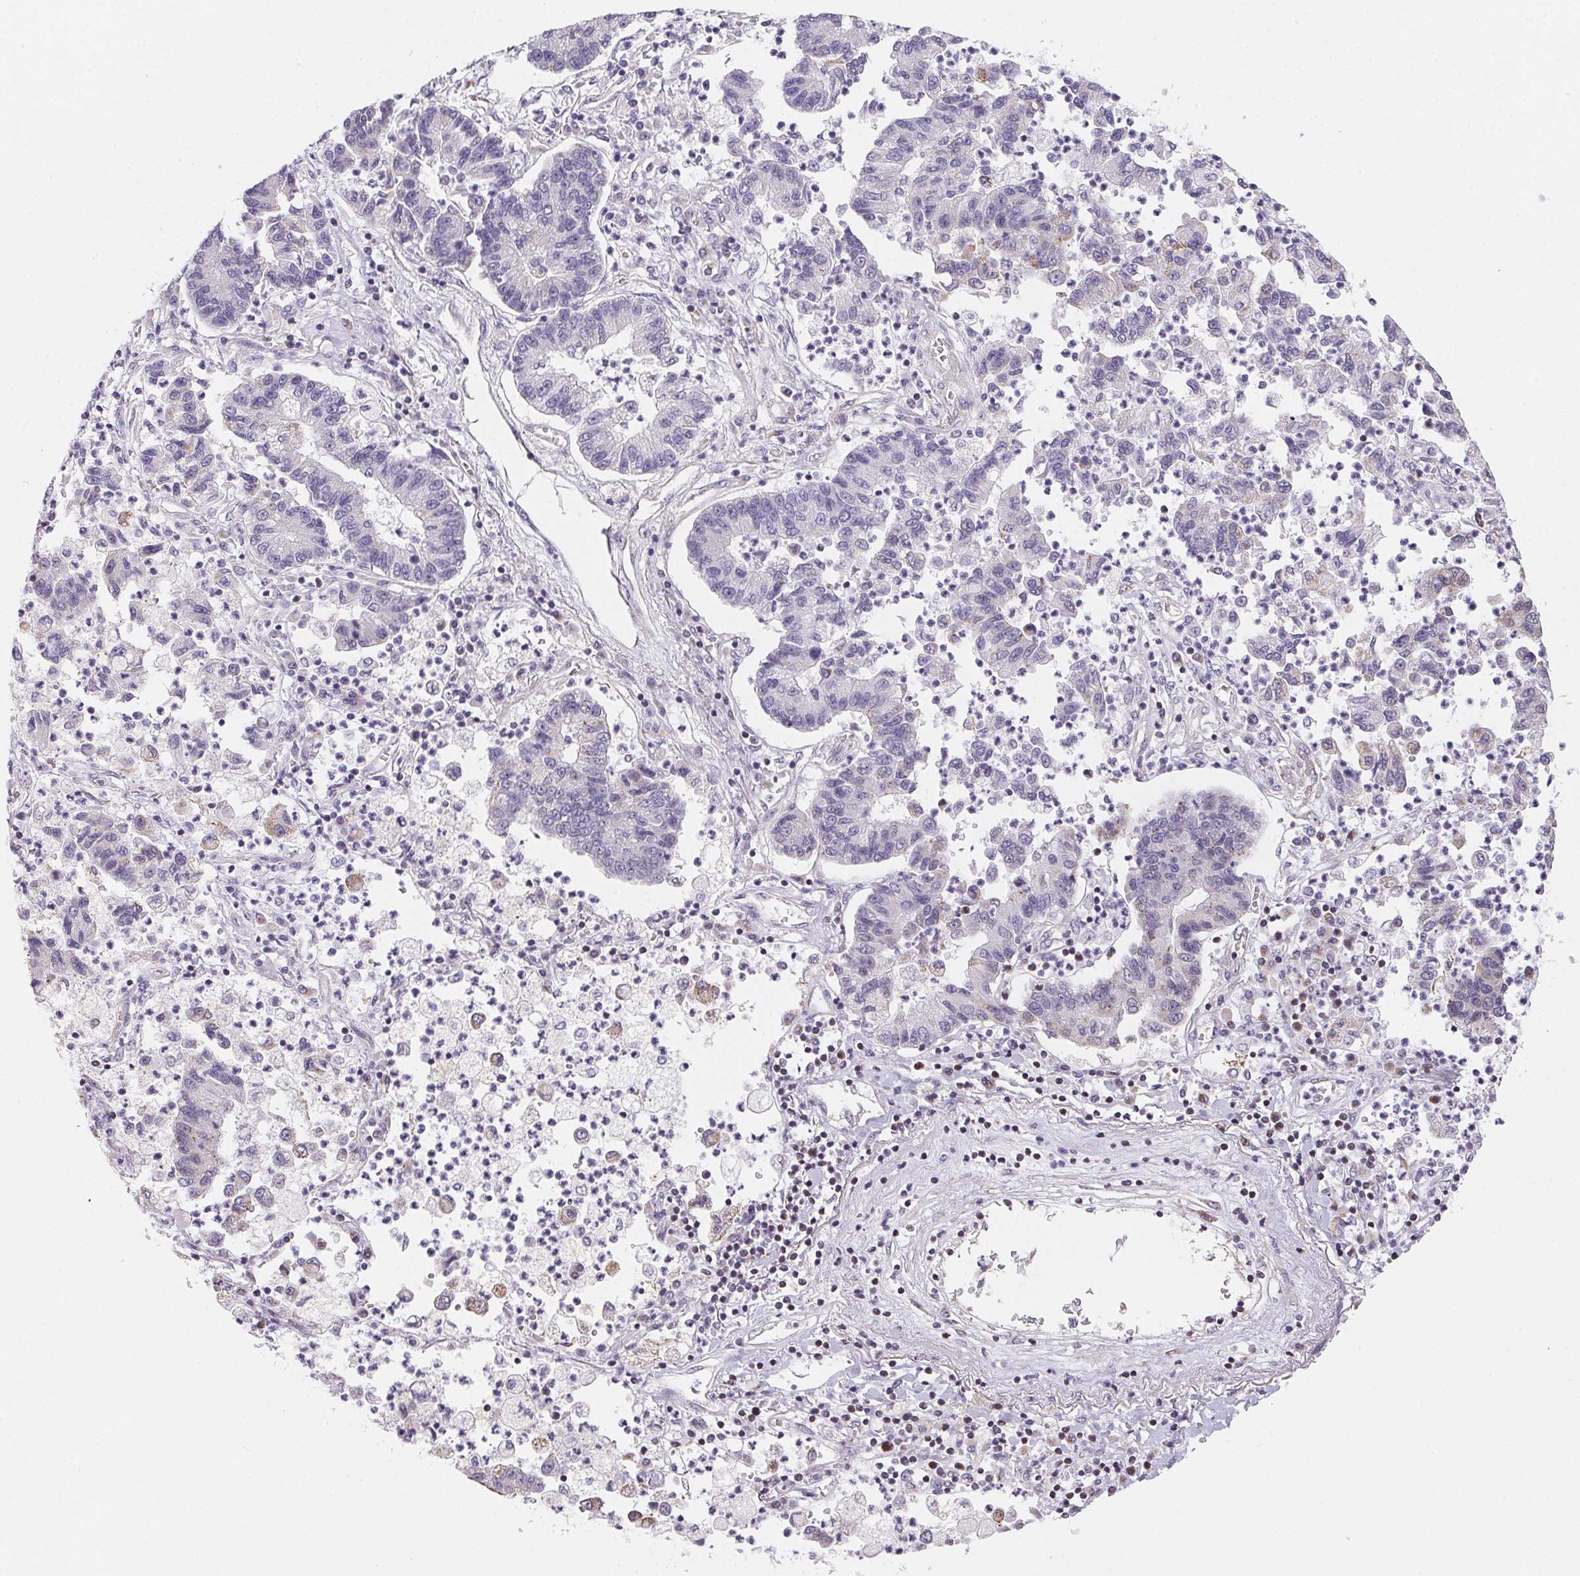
{"staining": {"intensity": "negative", "quantity": "none", "location": "none"}, "tissue": "lung cancer", "cell_type": "Tumor cells", "image_type": "cancer", "snomed": [{"axis": "morphology", "description": "Adenocarcinoma, NOS"}, {"axis": "topography", "description": "Lung"}], "caption": "High magnification brightfield microscopy of lung cancer stained with DAB (brown) and counterstained with hematoxylin (blue): tumor cells show no significant staining. (Stains: DAB IHC with hematoxylin counter stain, Microscopy: brightfield microscopy at high magnification).", "gene": "GIPC2", "patient": {"sex": "female", "age": 57}}